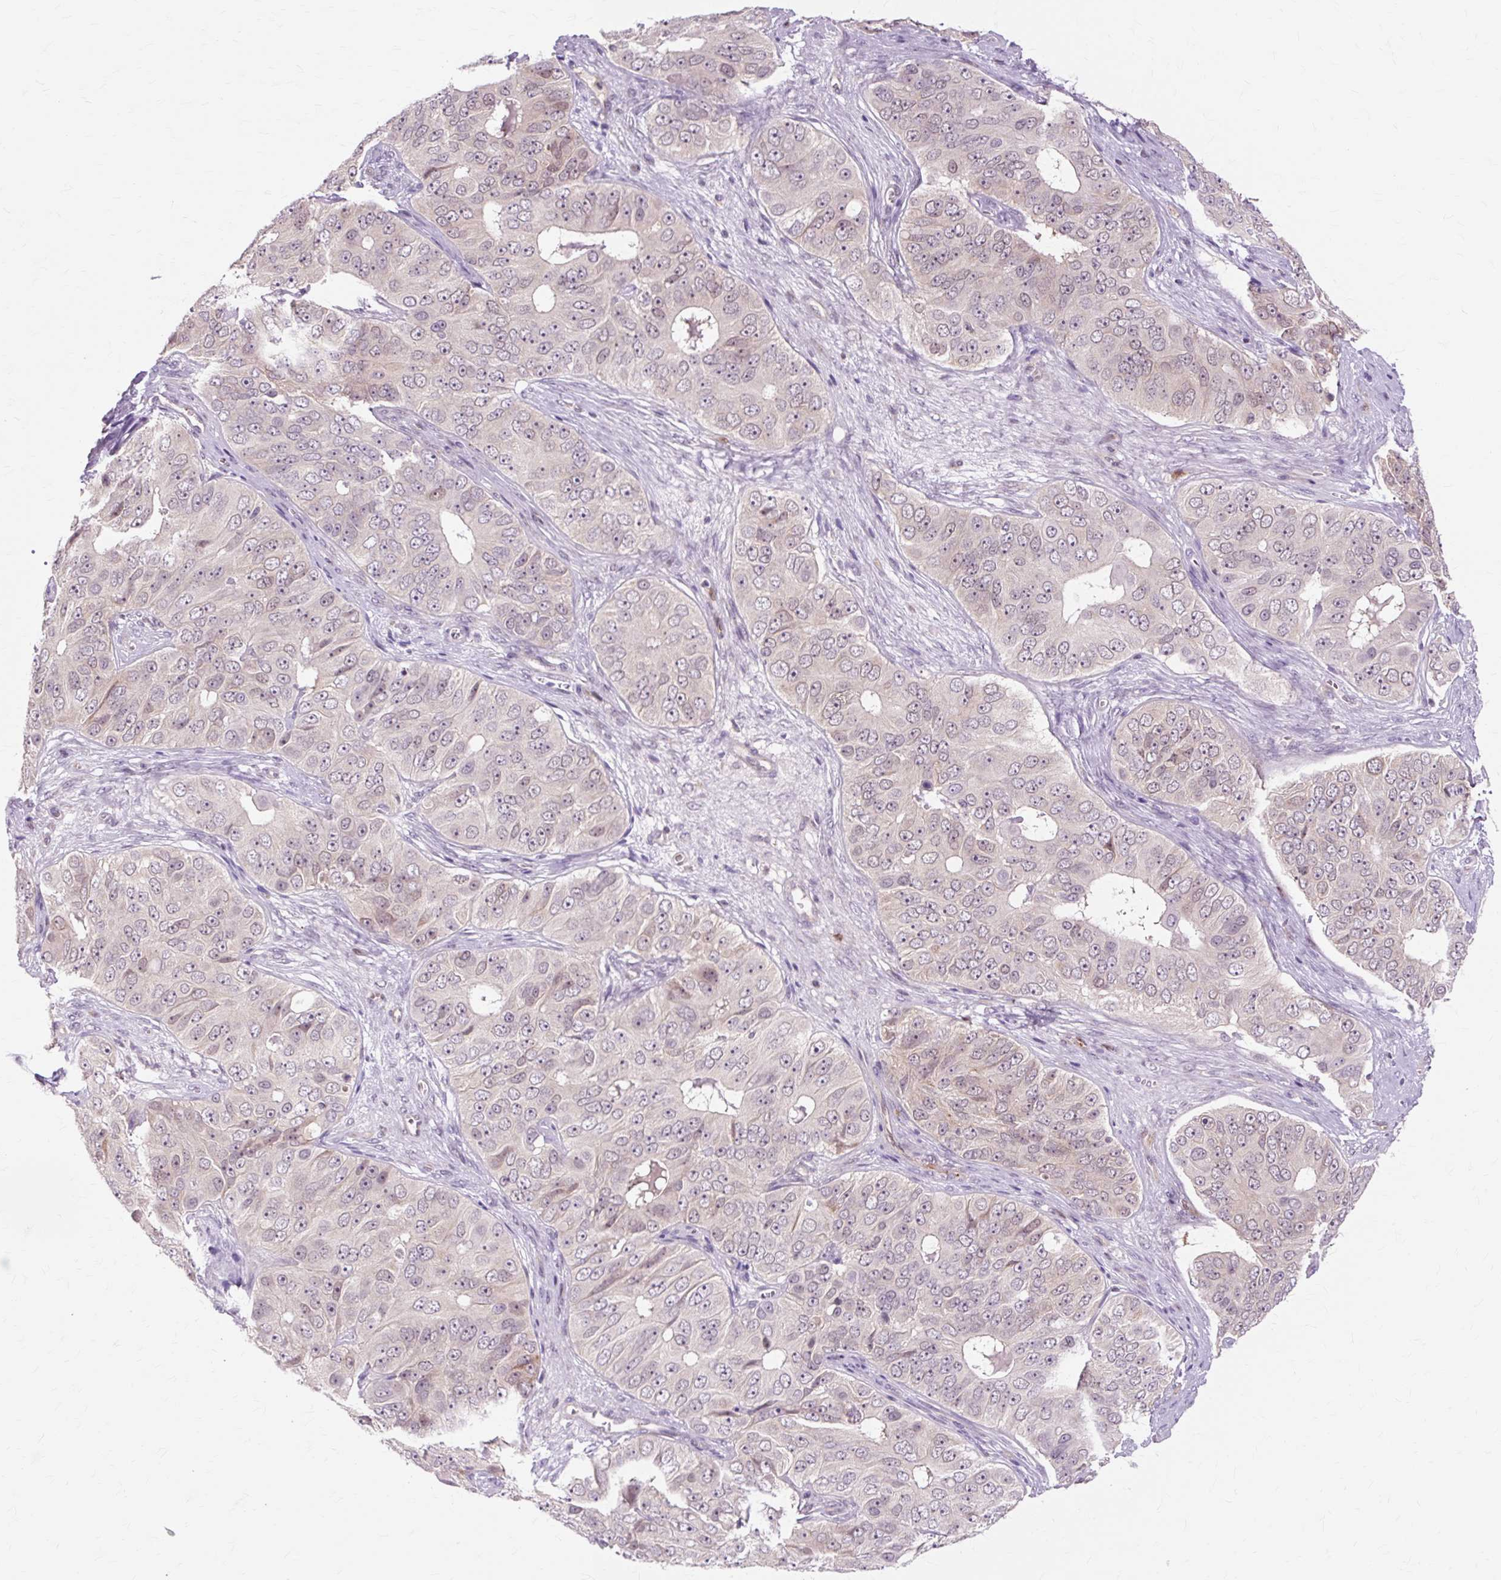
{"staining": {"intensity": "negative", "quantity": "none", "location": "none"}, "tissue": "ovarian cancer", "cell_type": "Tumor cells", "image_type": "cancer", "snomed": [{"axis": "morphology", "description": "Carcinoma, endometroid"}, {"axis": "topography", "description": "Ovary"}], "caption": "This is a histopathology image of immunohistochemistry staining of ovarian cancer (endometroid carcinoma), which shows no staining in tumor cells.", "gene": "ZNF35", "patient": {"sex": "female", "age": 51}}